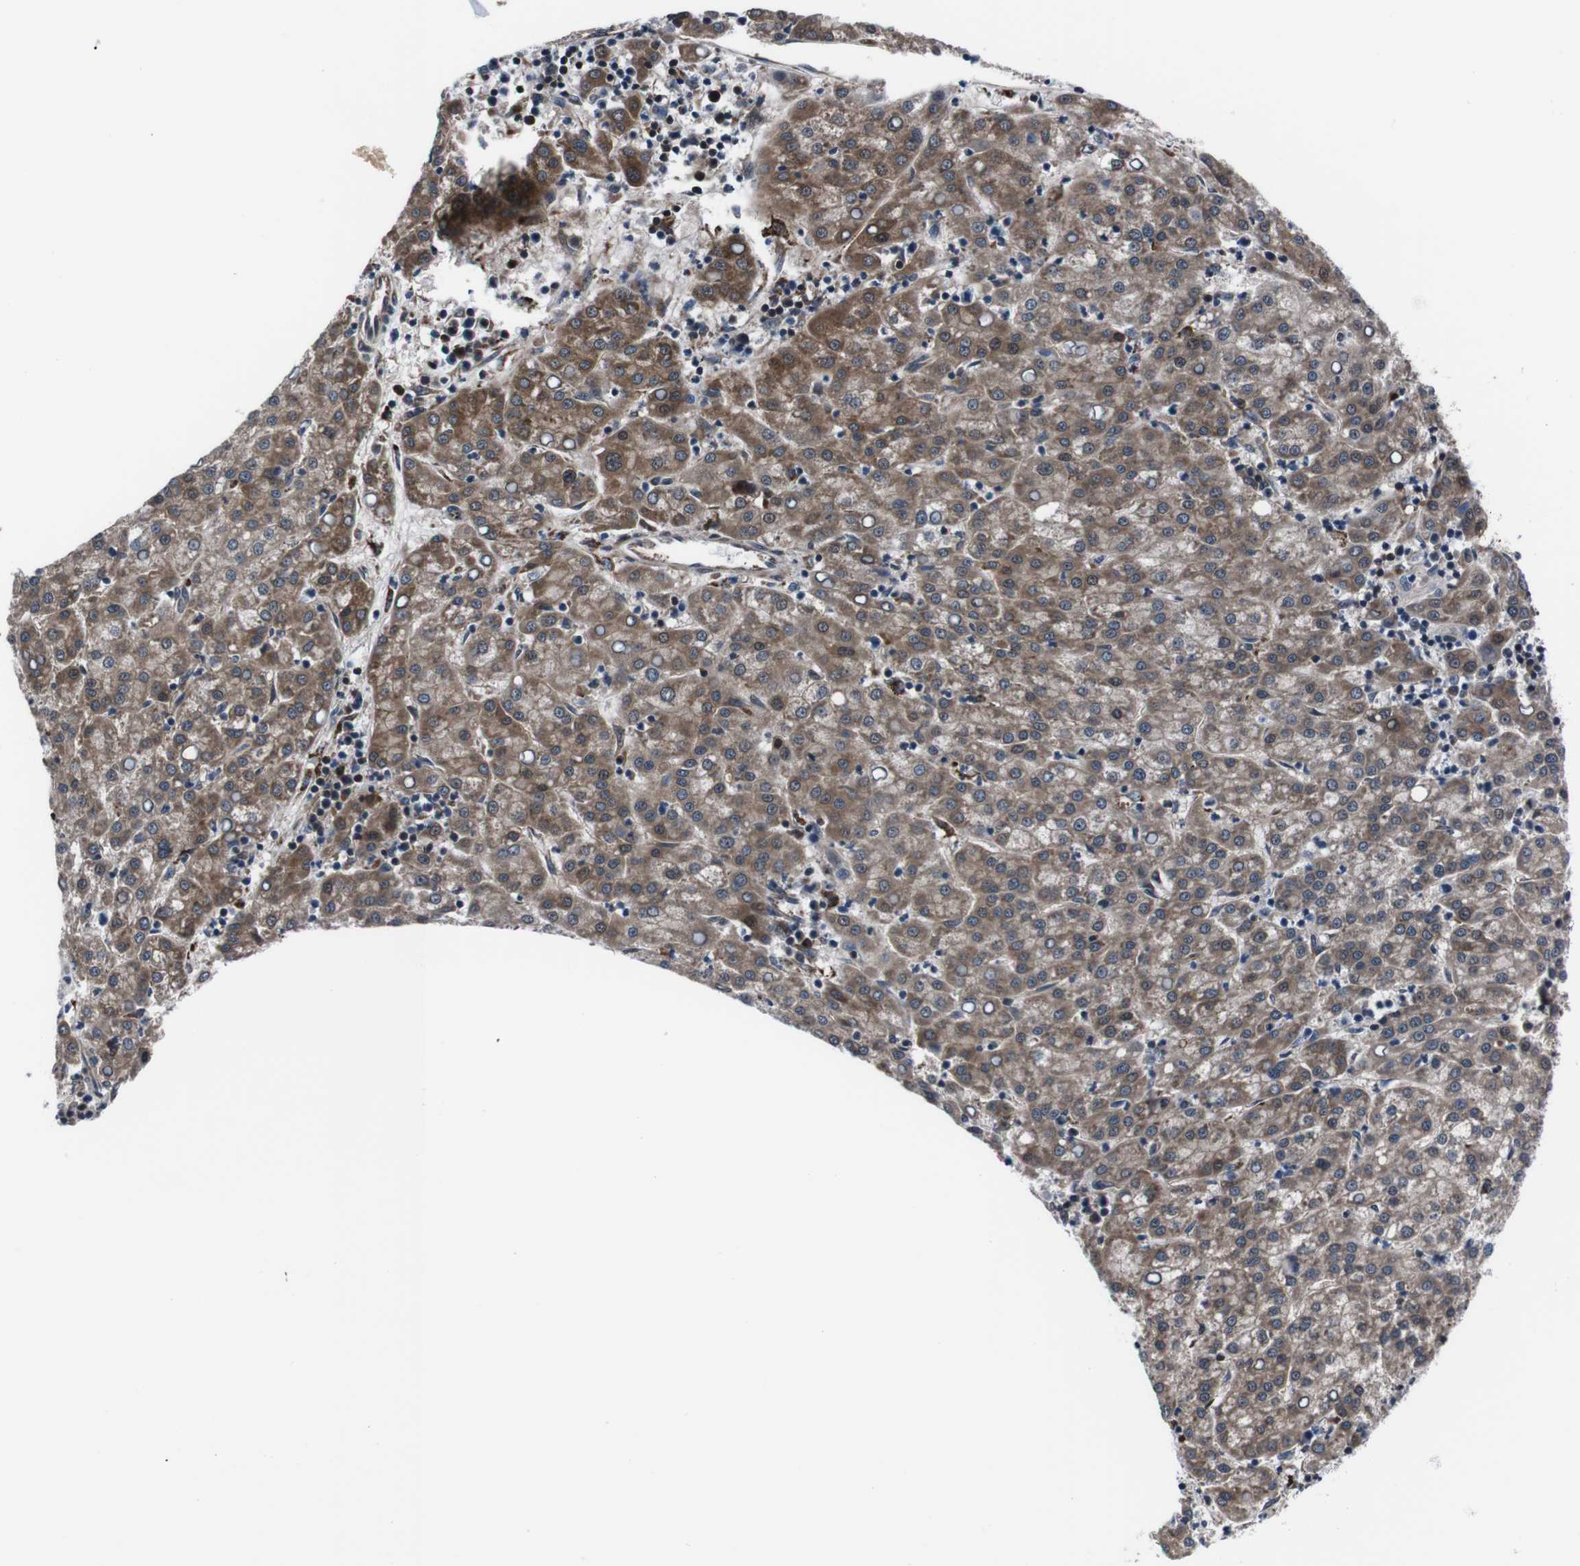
{"staining": {"intensity": "moderate", "quantity": ">75%", "location": "cytoplasmic/membranous"}, "tissue": "liver cancer", "cell_type": "Tumor cells", "image_type": "cancer", "snomed": [{"axis": "morphology", "description": "Carcinoma, Hepatocellular, NOS"}, {"axis": "topography", "description": "Liver"}], "caption": "Immunohistochemistry (DAB (3,3'-diaminobenzidine)) staining of hepatocellular carcinoma (liver) reveals moderate cytoplasmic/membranous protein expression in approximately >75% of tumor cells.", "gene": "EIF4A2", "patient": {"sex": "female", "age": 58}}